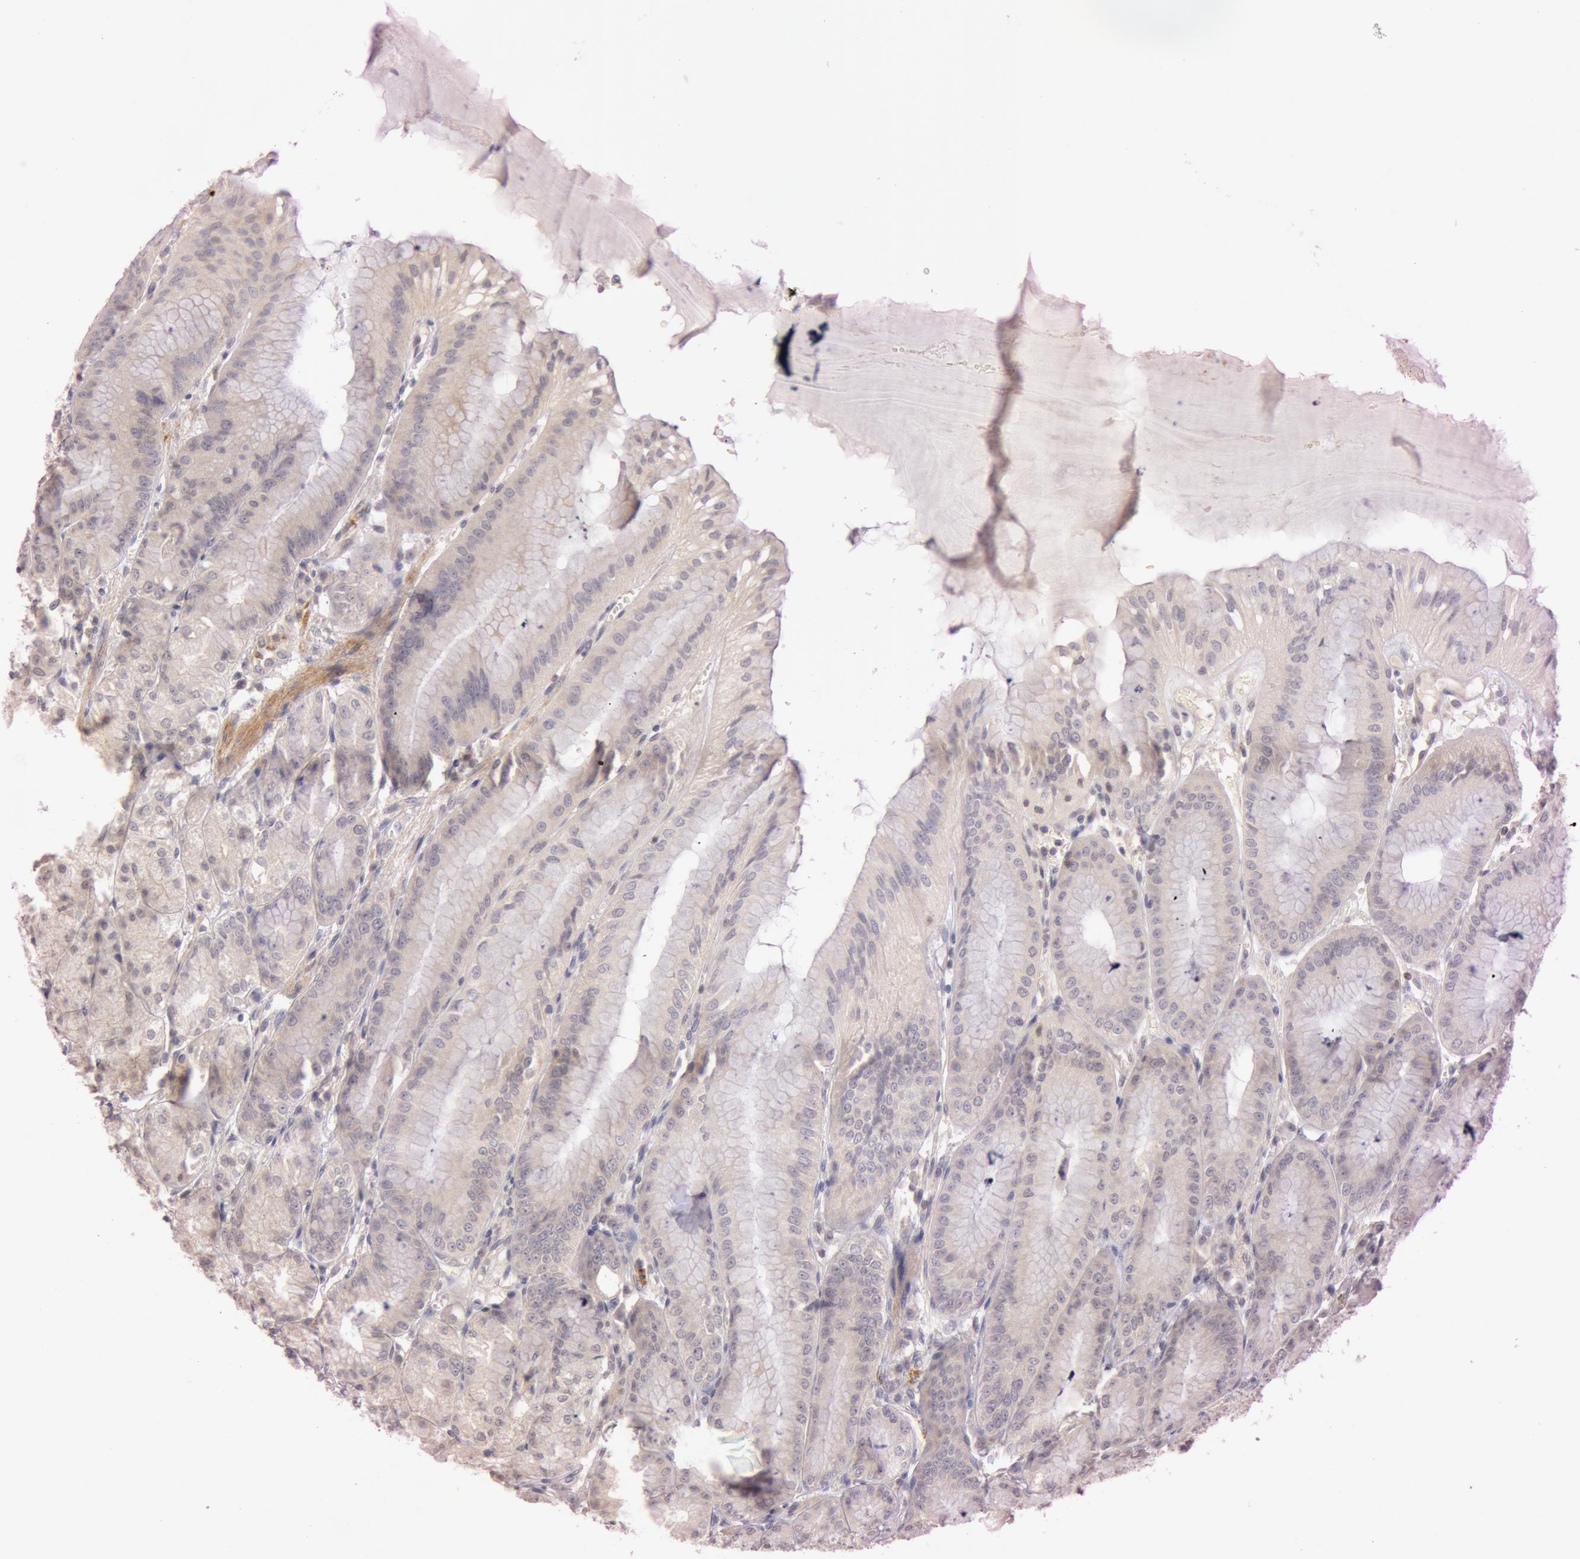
{"staining": {"intensity": "weak", "quantity": ">75%", "location": "cytoplasmic/membranous"}, "tissue": "stomach", "cell_type": "Glandular cells", "image_type": "normal", "snomed": [{"axis": "morphology", "description": "Normal tissue, NOS"}, {"axis": "topography", "description": "Stomach, lower"}], "caption": "The micrograph reveals staining of unremarkable stomach, revealing weak cytoplasmic/membranous protein expression (brown color) within glandular cells.", "gene": "ATG2B", "patient": {"sex": "male", "age": 71}}